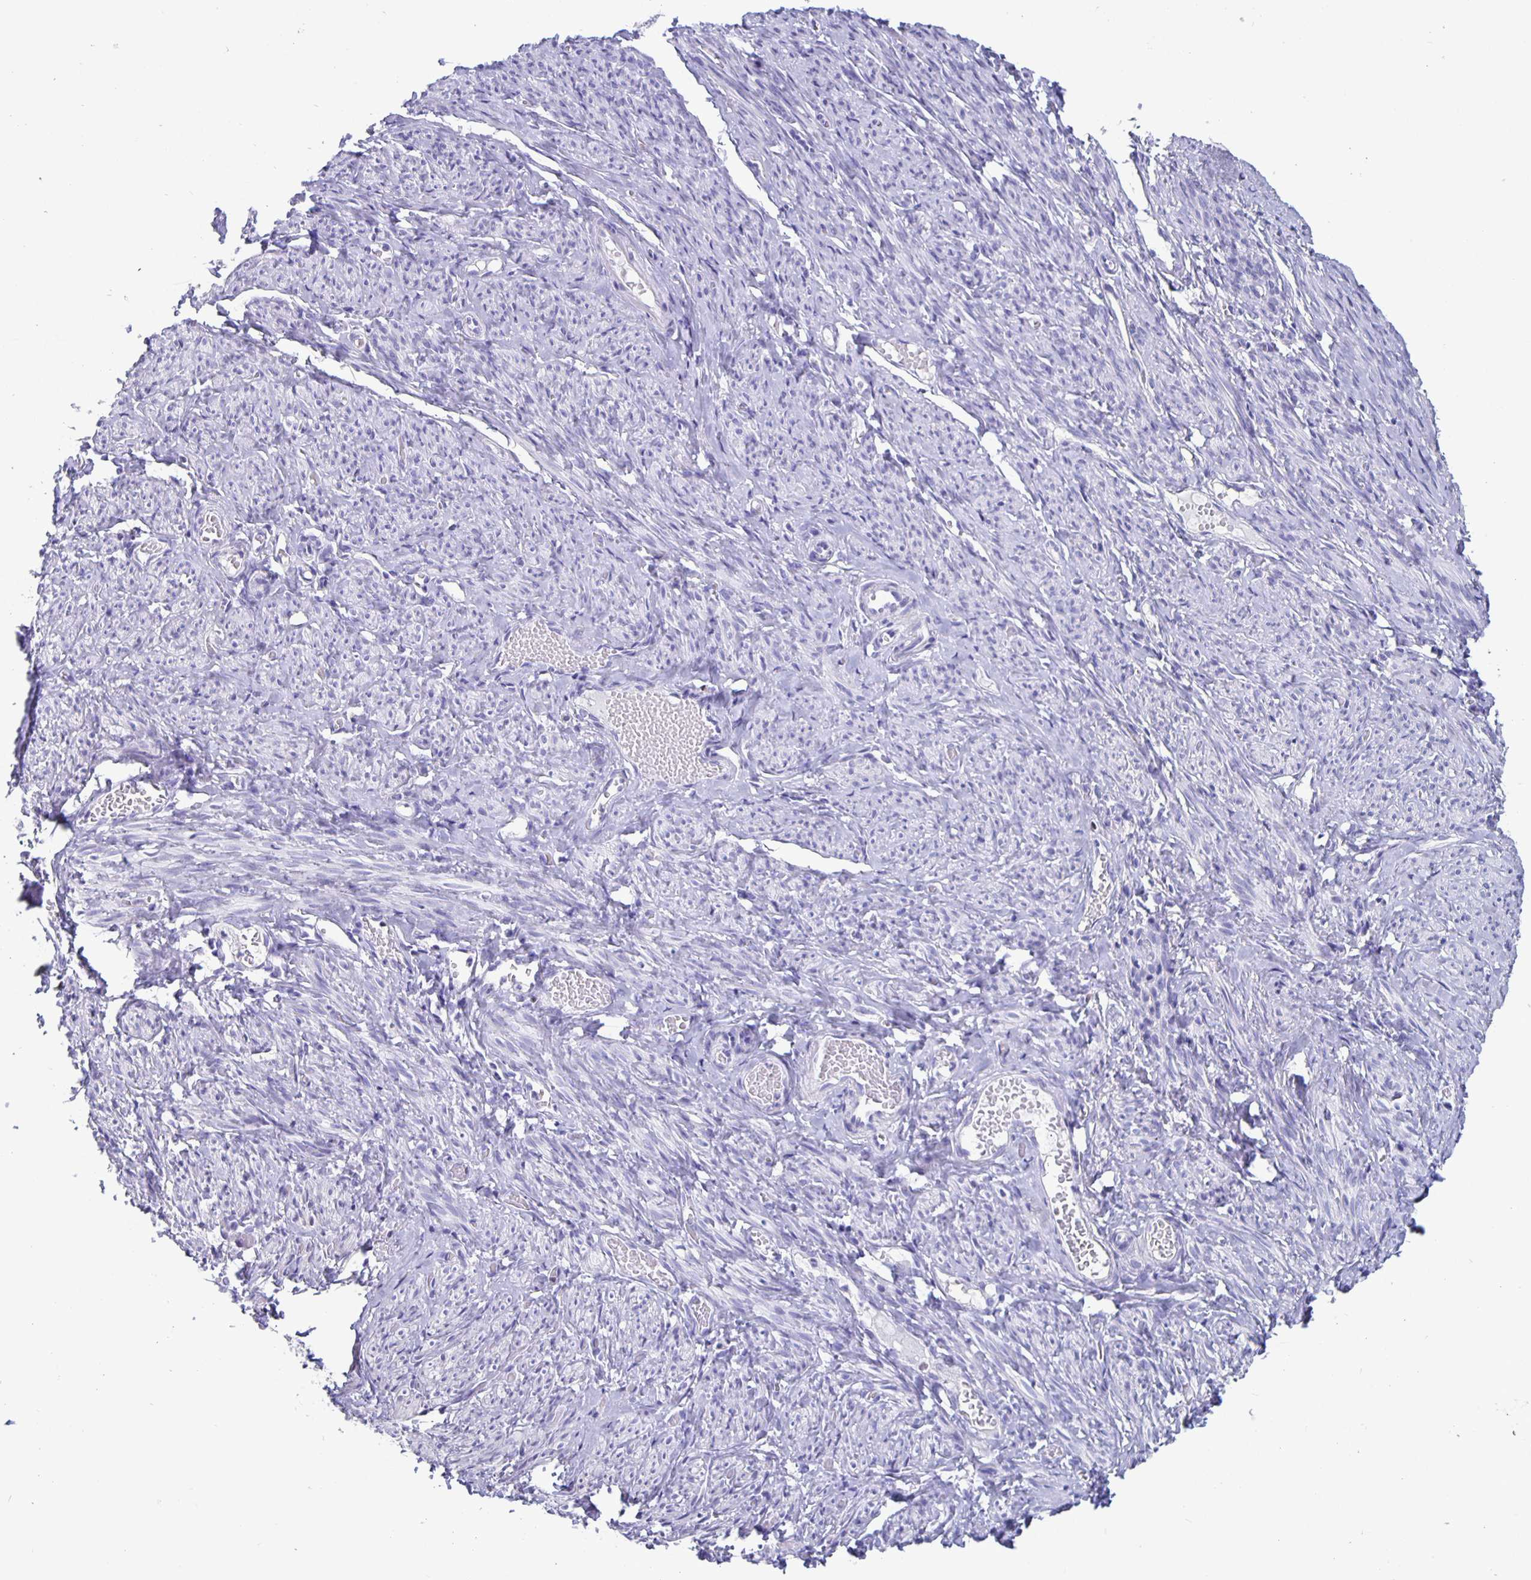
{"staining": {"intensity": "negative", "quantity": "none", "location": "none"}, "tissue": "smooth muscle", "cell_type": "Smooth muscle cells", "image_type": "normal", "snomed": [{"axis": "morphology", "description": "Normal tissue, NOS"}, {"axis": "topography", "description": "Smooth muscle"}], "caption": "Micrograph shows no significant protein expression in smooth muscle cells of benign smooth muscle.", "gene": "SATB2", "patient": {"sex": "female", "age": 65}}